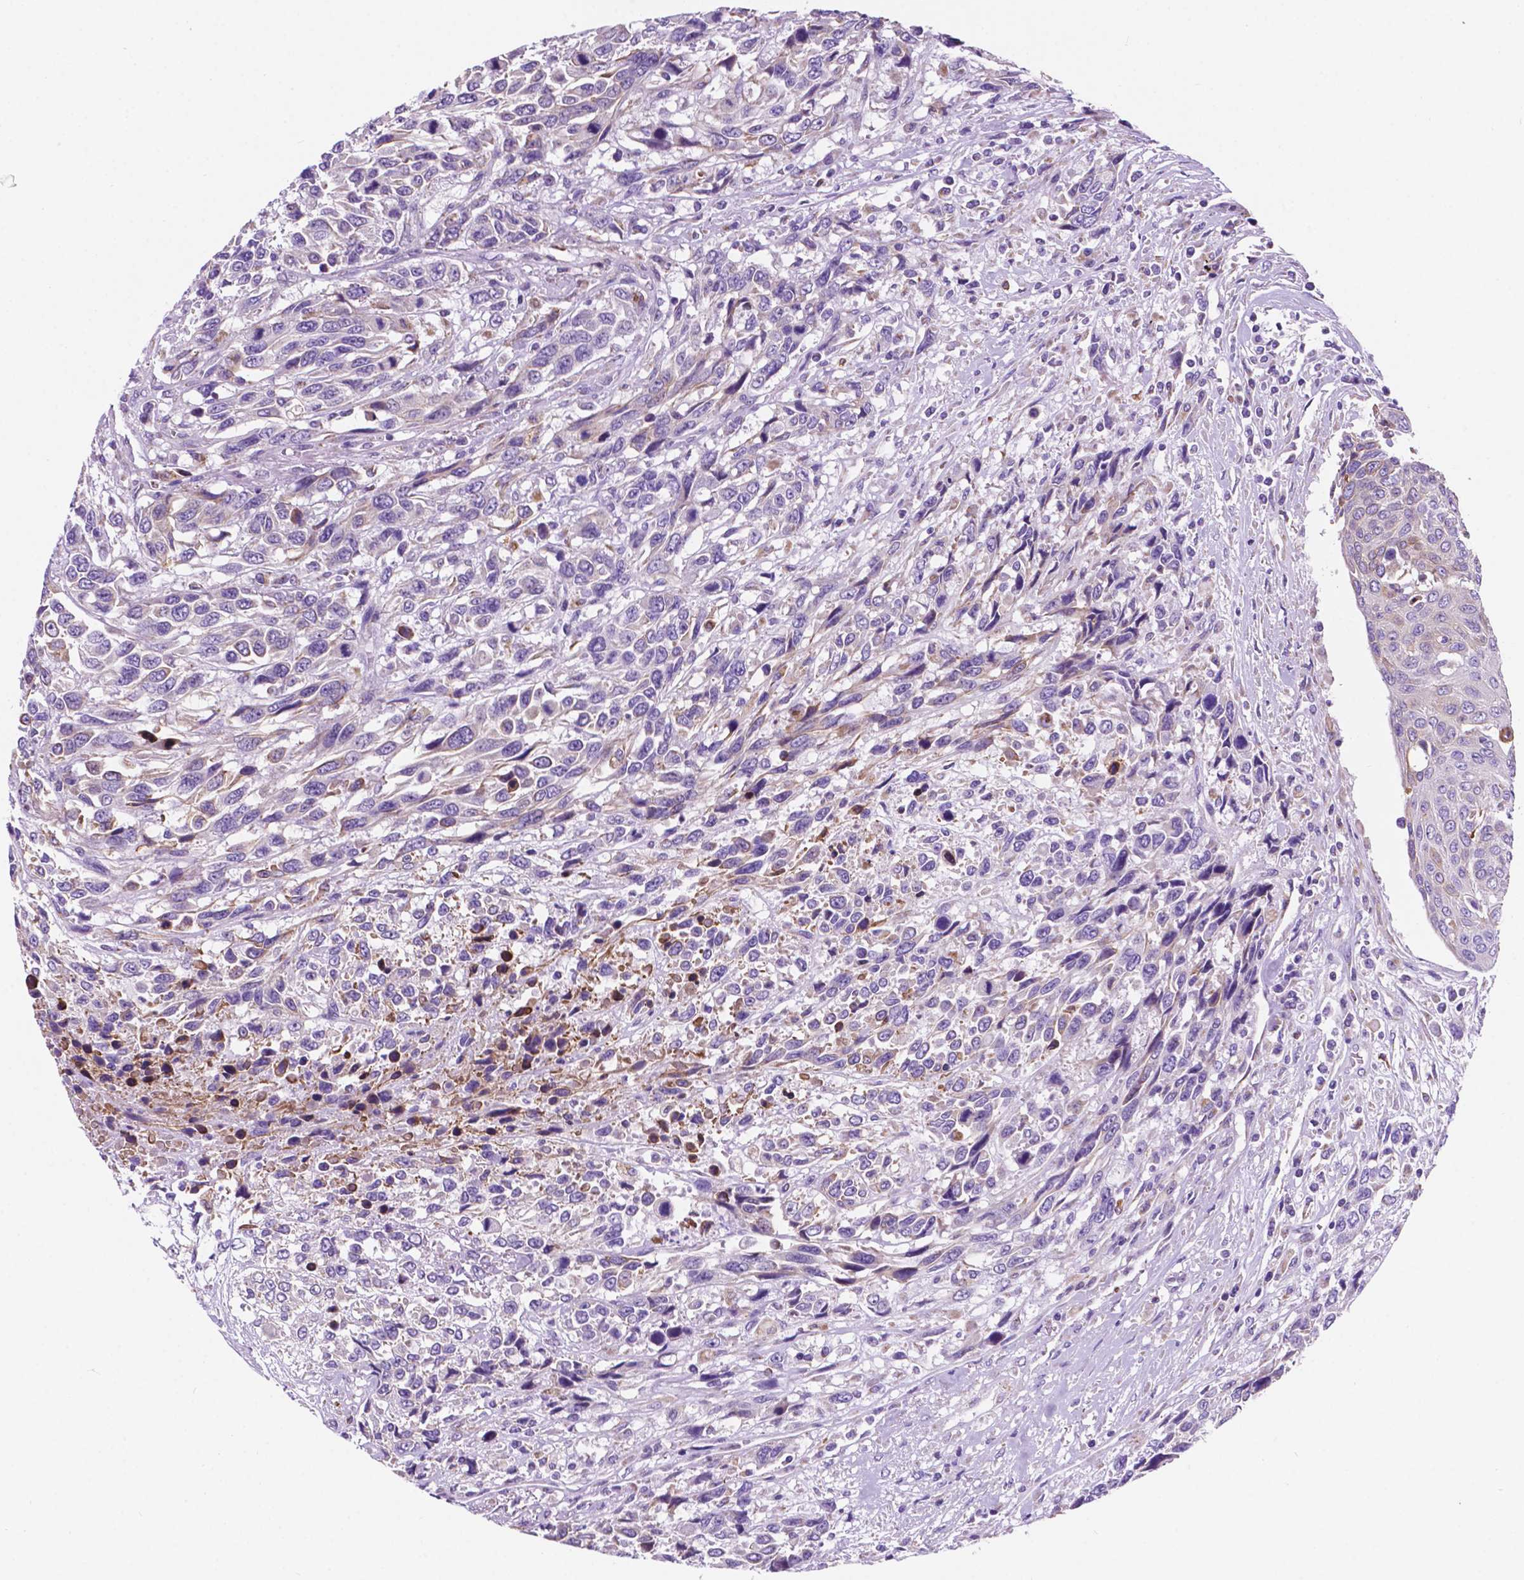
{"staining": {"intensity": "negative", "quantity": "none", "location": "none"}, "tissue": "urothelial cancer", "cell_type": "Tumor cells", "image_type": "cancer", "snomed": [{"axis": "morphology", "description": "Urothelial carcinoma, High grade"}, {"axis": "topography", "description": "Urinary bladder"}], "caption": "Protein analysis of high-grade urothelial carcinoma shows no significant positivity in tumor cells.", "gene": "TRPV5", "patient": {"sex": "female", "age": 70}}